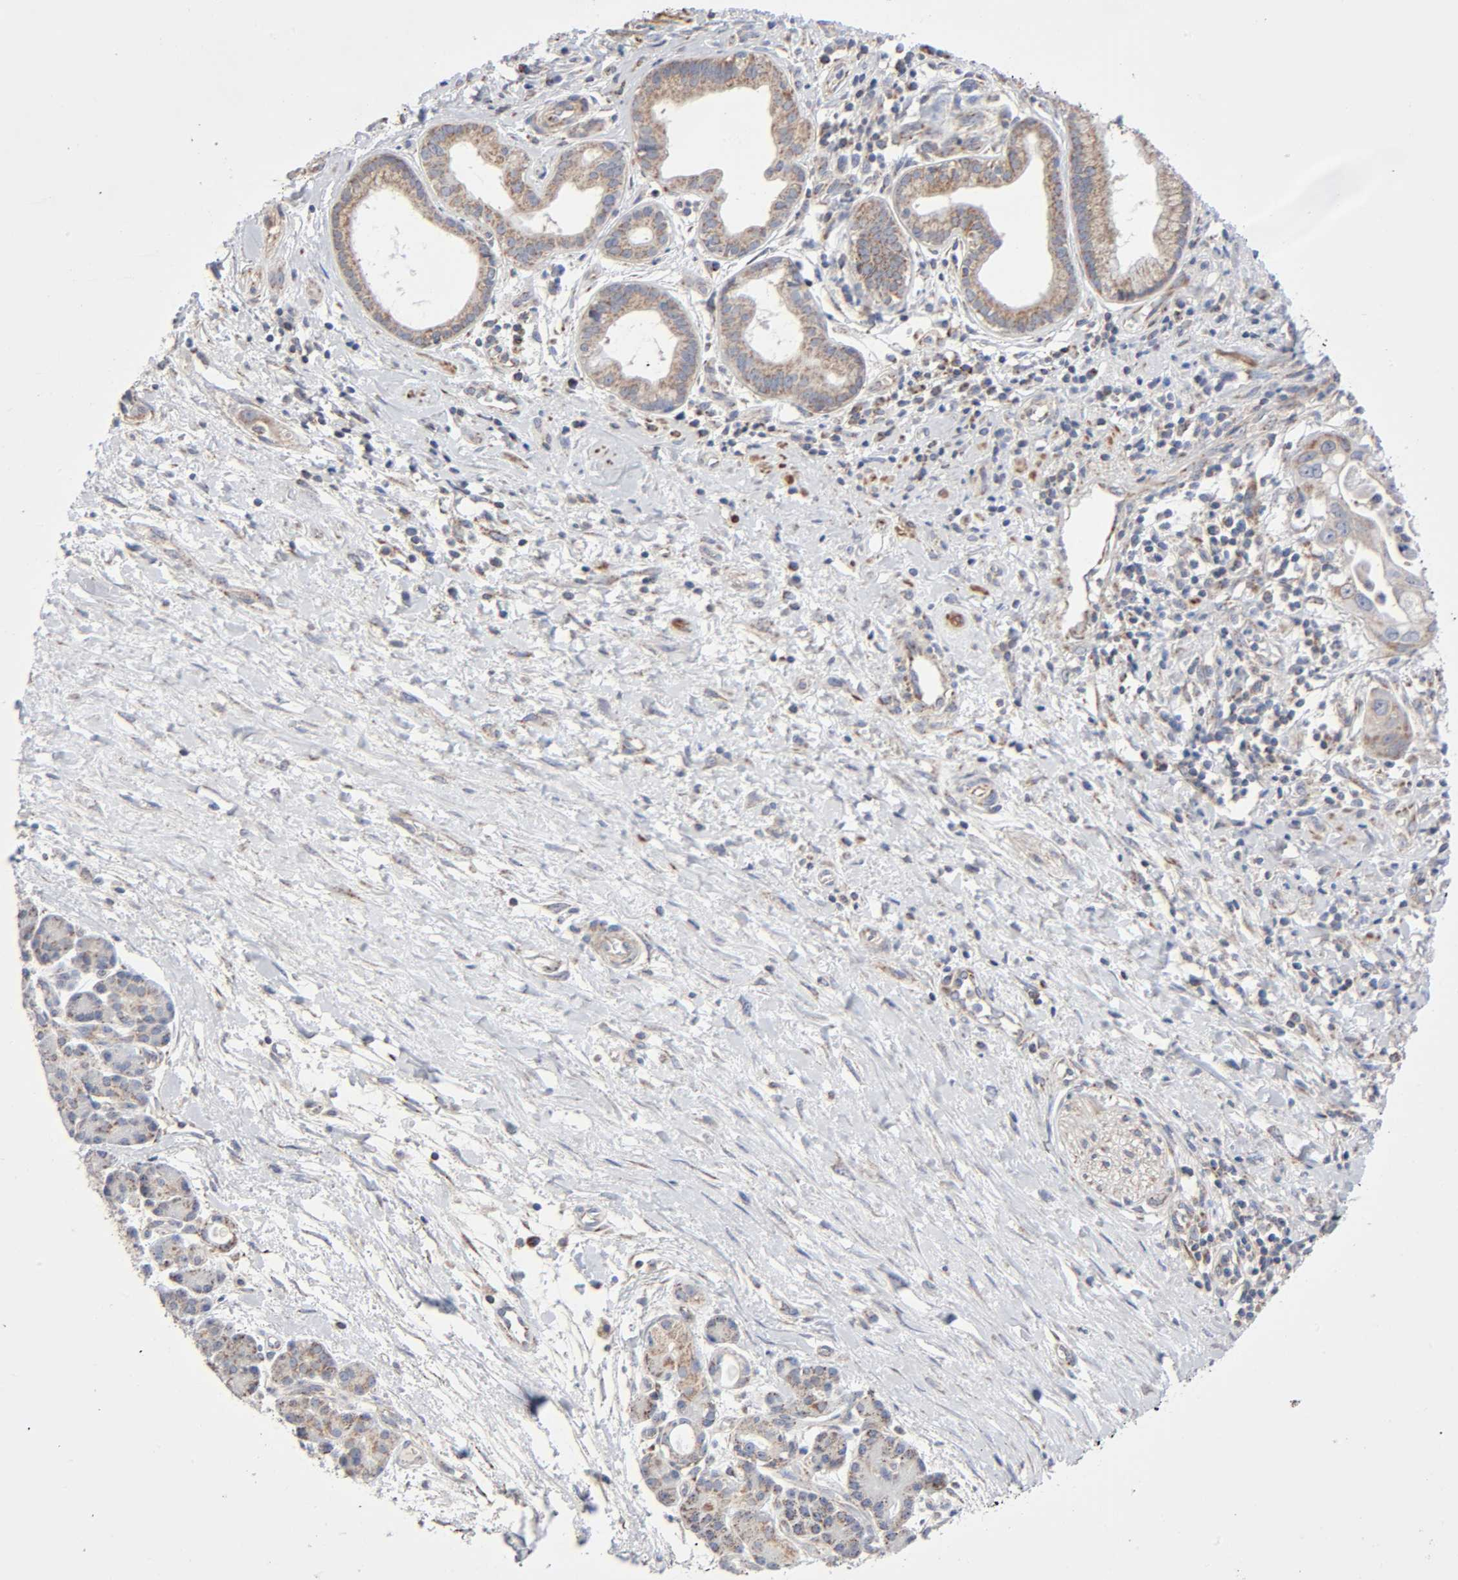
{"staining": {"intensity": "moderate", "quantity": ">75%", "location": "cytoplasmic/membranous"}, "tissue": "pancreatic cancer", "cell_type": "Tumor cells", "image_type": "cancer", "snomed": [{"axis": "morphology", "description": "Adenocarcinoma, NOS"}, {"axis": "topography", "description": "Pancreas"}], "caption": "Immunohistochemistry (IHC) histopathology image of human pancreatic adenocarcinoma stained for a protein (brown), which demonstrates medium levels of moderate cytoplasmic/membranous positivity in about >75% of tumor cells.", "gene": "SYT16", "patient": {"sex": "female", "age": 60}}